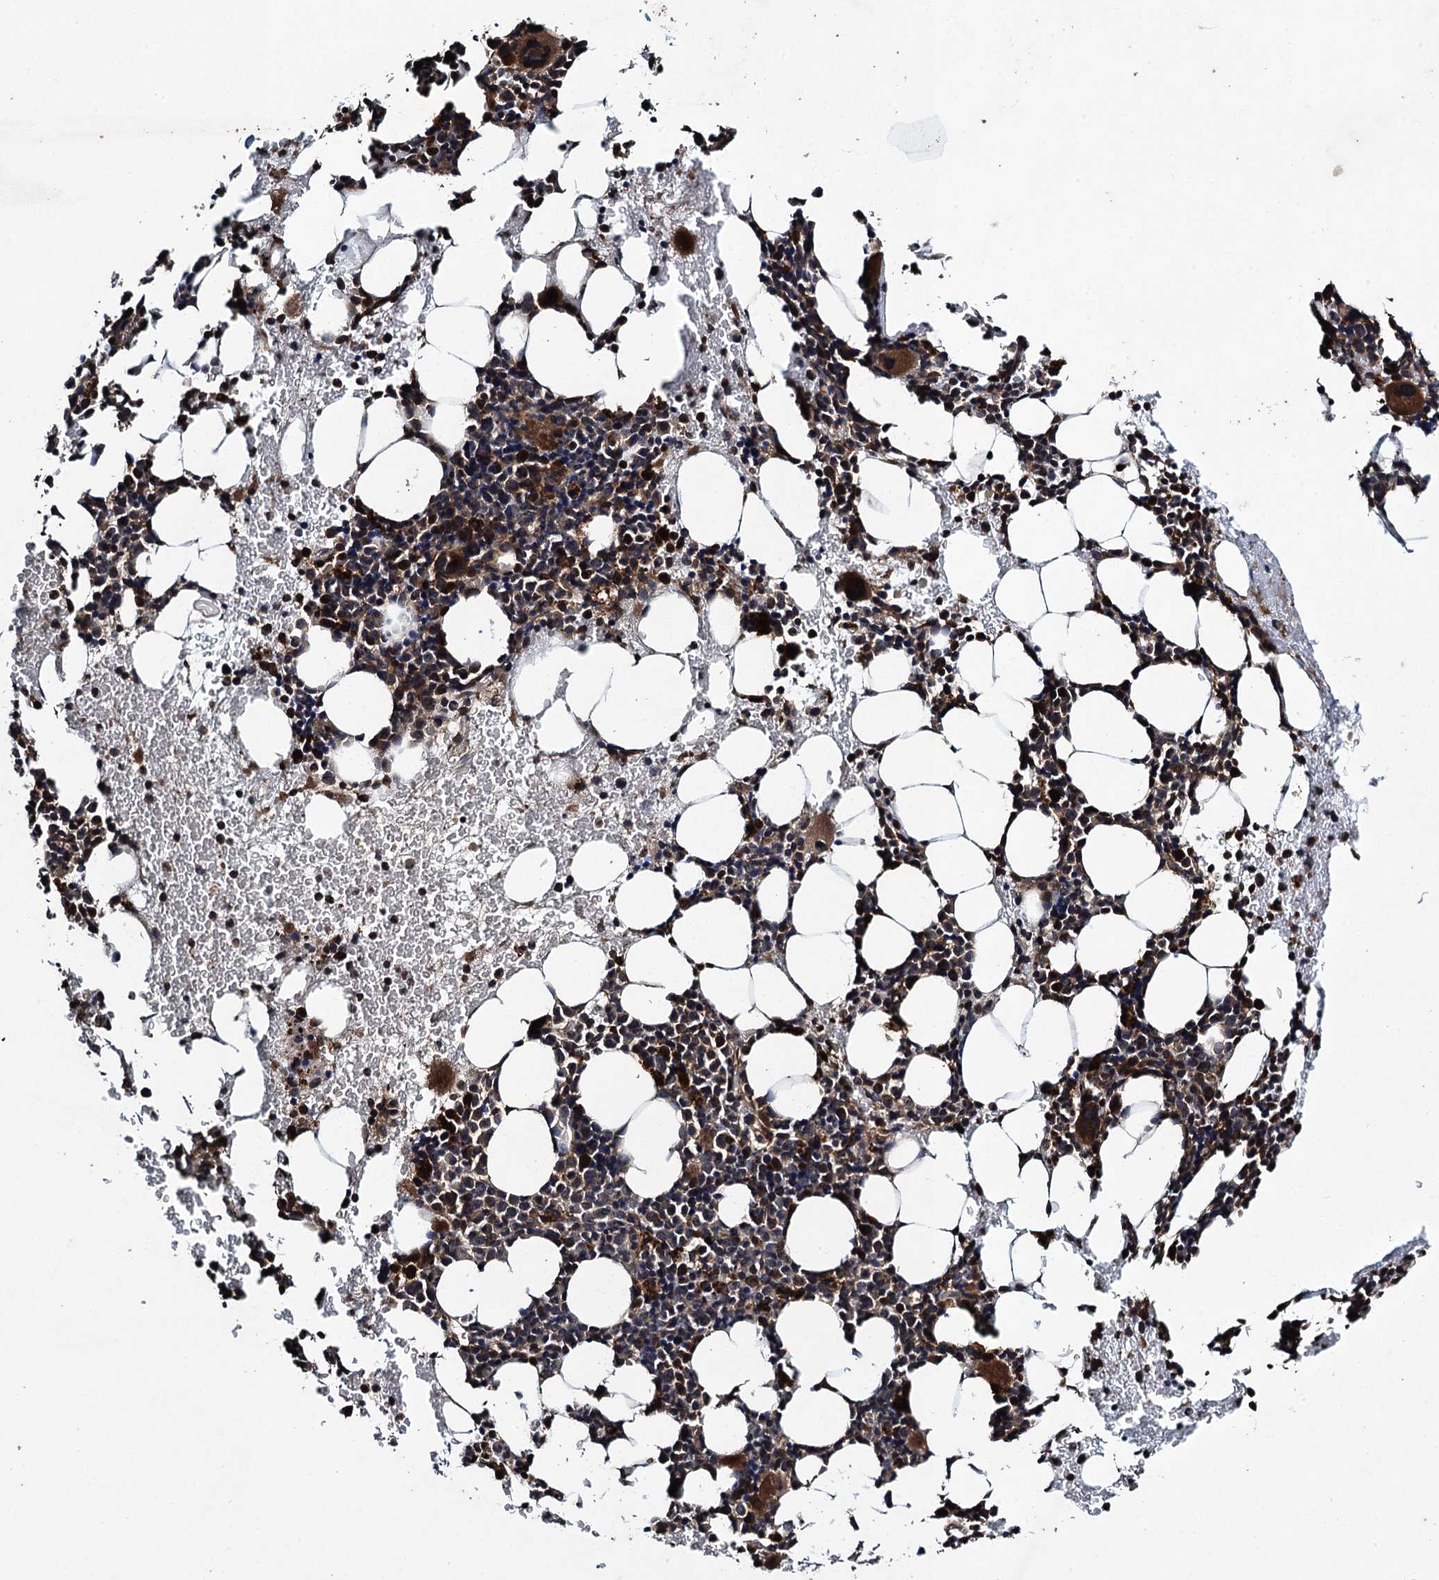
{"staining": {"intensity": "strong", "quantity": "<25%", "location": "cytoplasmic/membranous"}, "tissue": "bone marrow", "cell_type": "Hematopoietic cells", "image_type": "normal", "snomed": [{"axis": "morphology", "description": "Normal tissue, NOS"}, {"axis": "topography", "description": "Bone marrow"}], "caption": "Benign bone marrow demonstrates strong cytoplasmic/membranous expression in about <25% of hematopoietic cells The protein is shown in brown color, while the nuclei are stained blue..", "gene": "CNTN5", "patient": {"sex": "female", "age": 37}}